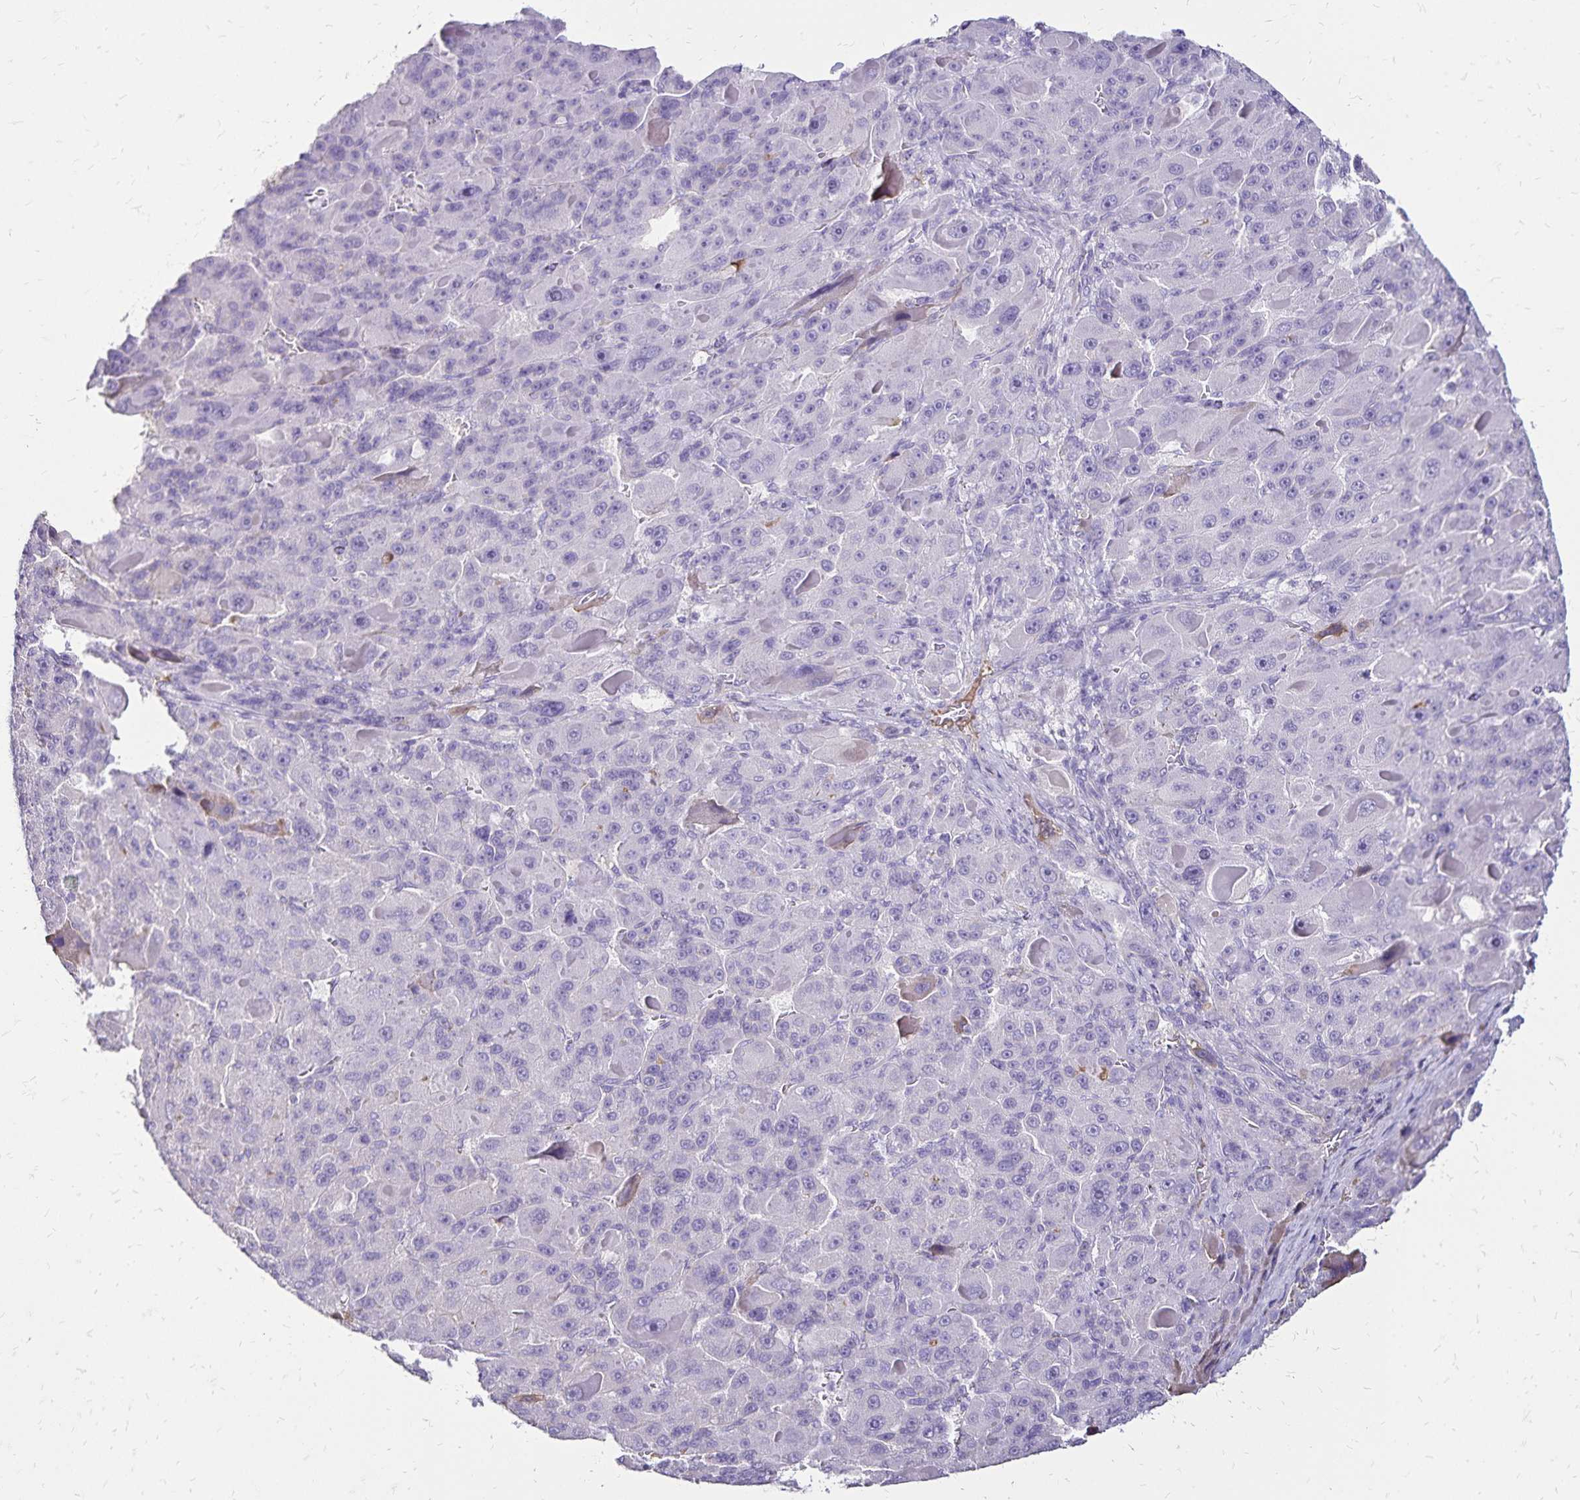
{"staining": {"intensity": "negative", "quantity": "none", "location": "none"}, "tissue": "liver cancer", "cell_type": "Tumor cells", "image_type": "cancer", "snomed": [{"axis": "morphology", "description": "Carcinoma, Hepatocellular, NOS"}, {"axis": "topography", "description": "Liver"}], "caption": "Tumor cells are negative for brown protein staining in hepatocellular carcinoma (liver). Brightfield microscopy of IHC stained with DAB (3,3'-diaminobenzidine) (brown) and hematoxylin (blue), captured at high magnification.", "gene": "KISS1", "patient": {"sex": "male", "age": 76}}